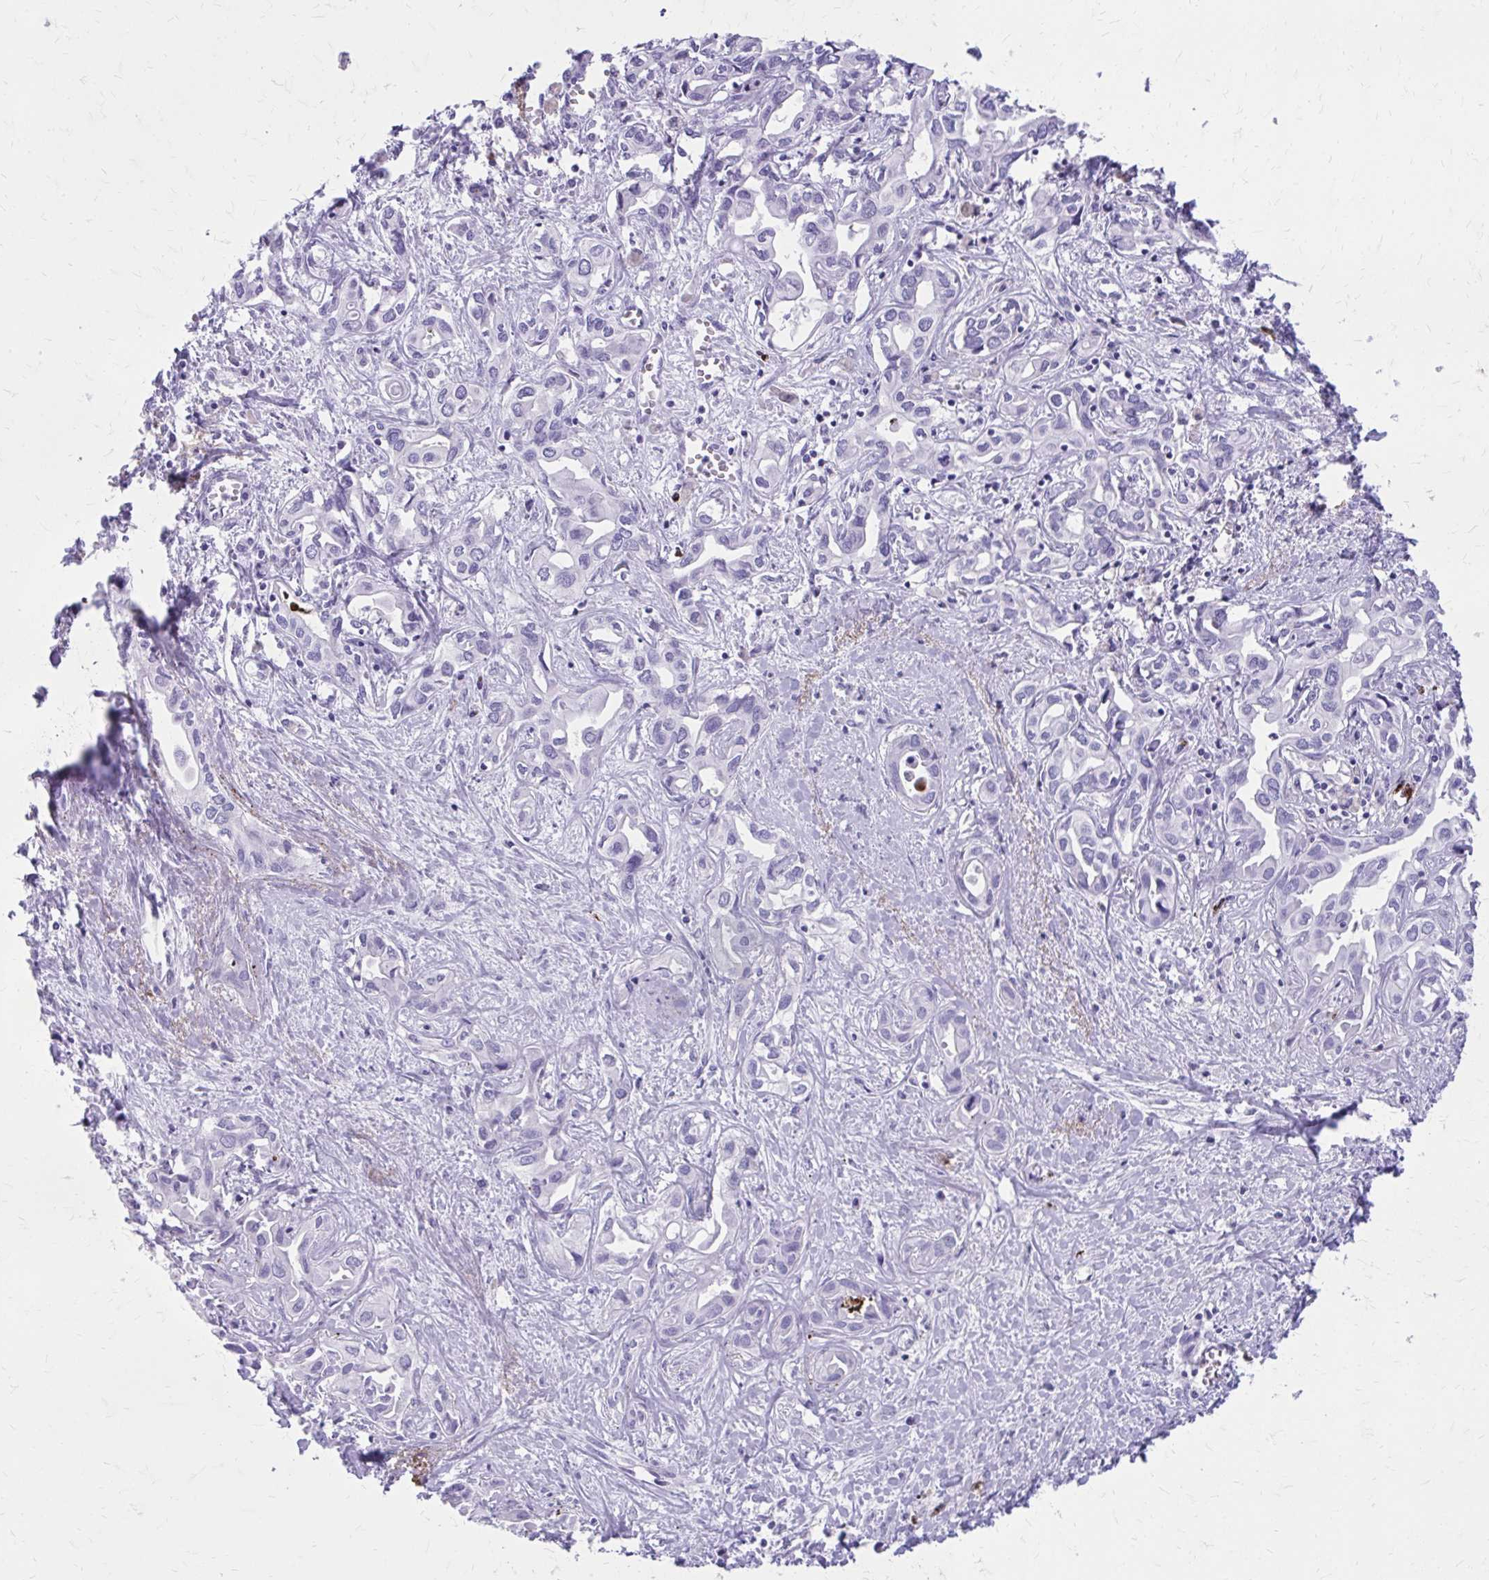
{"staining": {"intensity": "negative", "quantity": "none", "location": "none"}, "tissue": "liver cancer", "cell_type": "Tumor cells", "image_type": "cancer", "snomed": [{"axis": "morphology", "description": "Cholangiocarcinoma"}, {"axis": "topography", "description": "Liver"}], "caption": "DAB (3,3'-diaminobenzidine) immunohistochemical staining of liver cancer (cholangiocarcinoma) displays no significant expression in tumor cells.", "gene": "SATL1", "patient": {"sex": "female", "age": 64}}